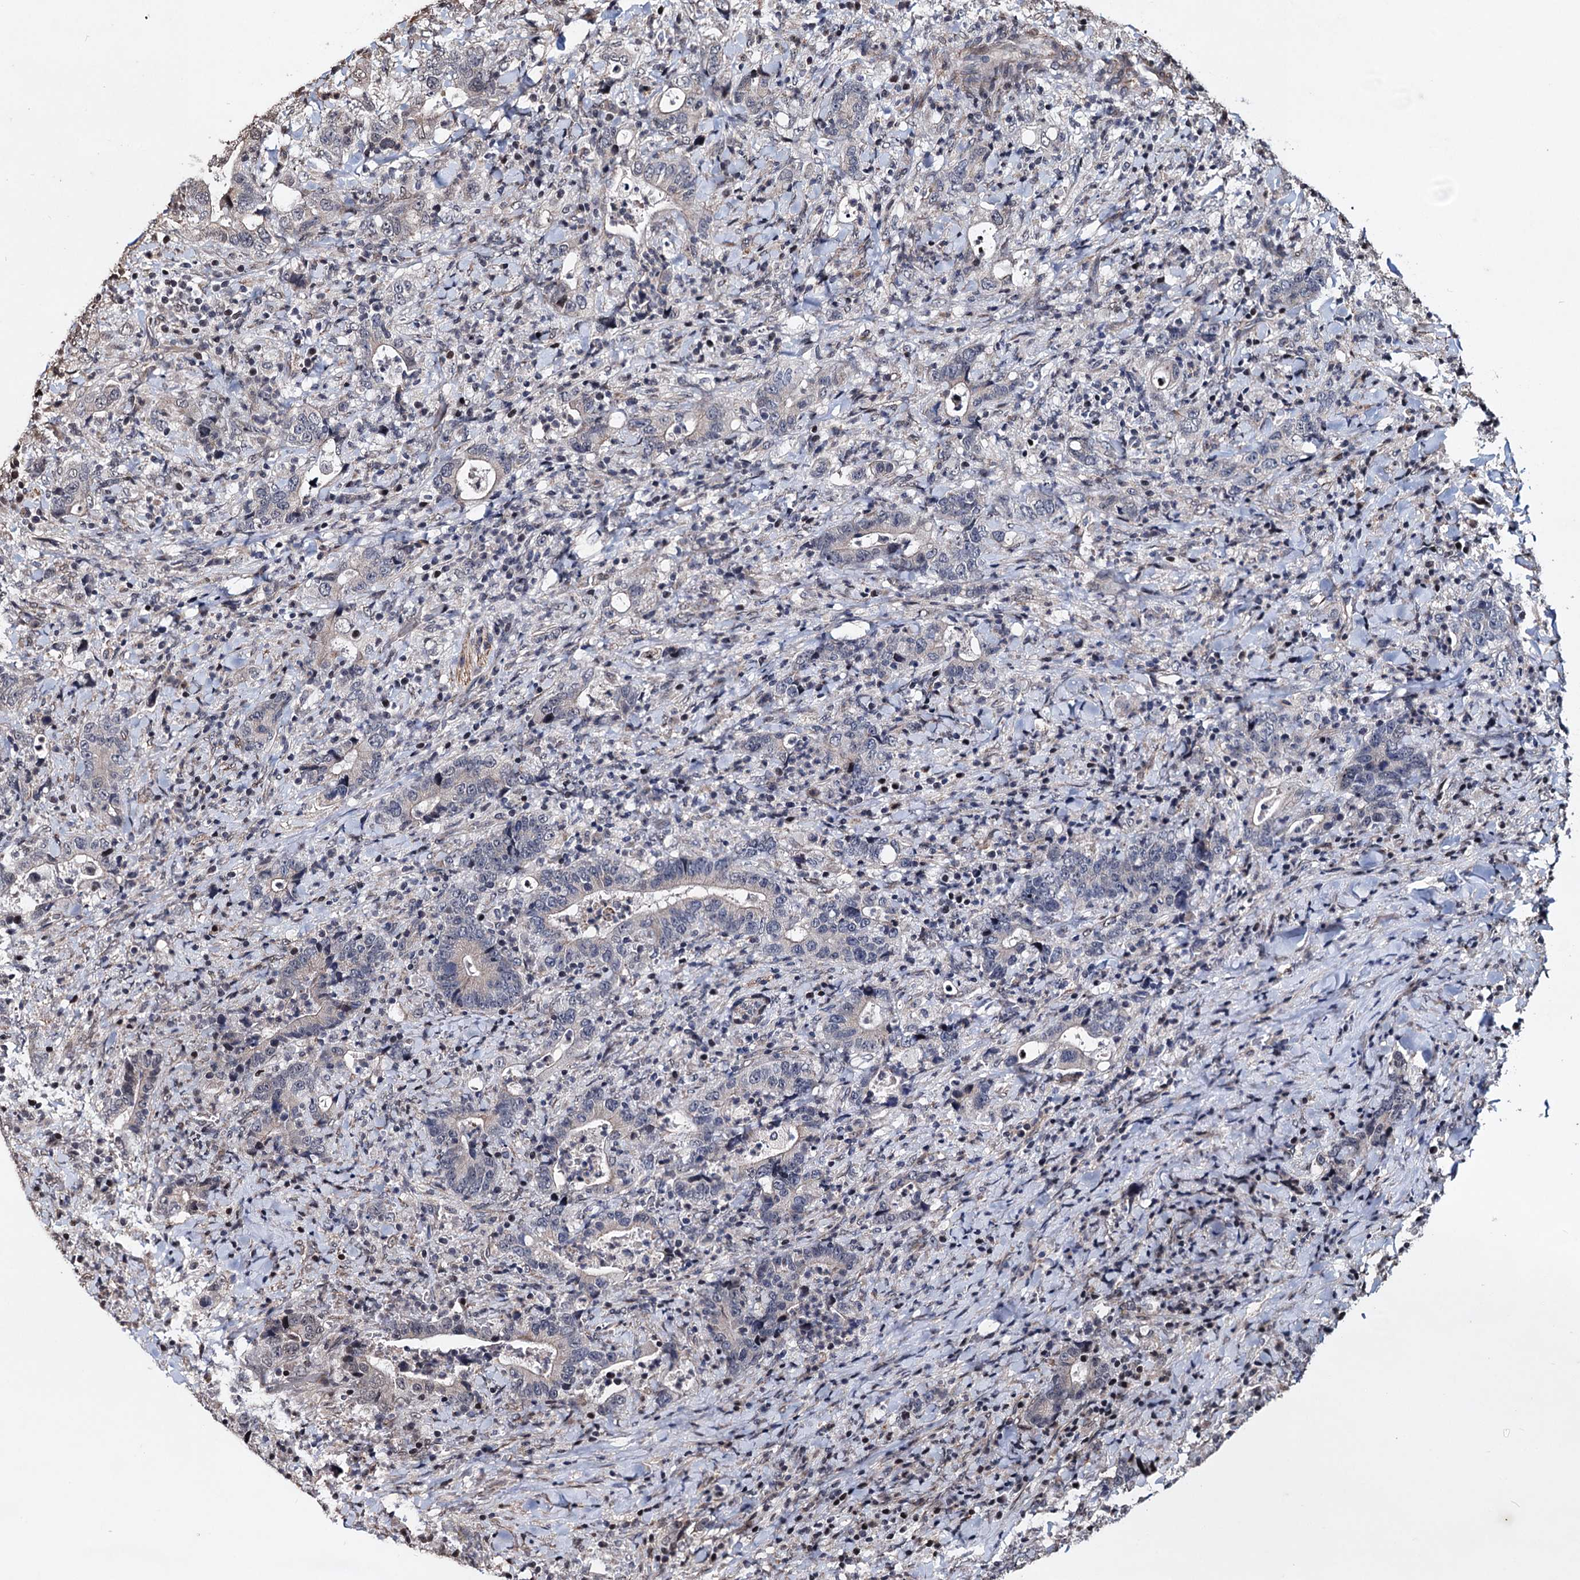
{"staining": {"intensity": "negative", "quantity": "none", "location": "none"}, "tissue": "colorectal cancer", "cell_type": "Tumor cells", "image_type": "cancer", "snomed": [{"axis": "morphology", "description": "Adenocarcinoma, NOS"}, {"axis": "topography", "description": "Colon"}], "caption": "The IHC histopathology image has no significant positivity in tumor cells of colorectal cancer tissue.", "gene": "EYA4", "patient": {"sex": "female", "age": 75}}